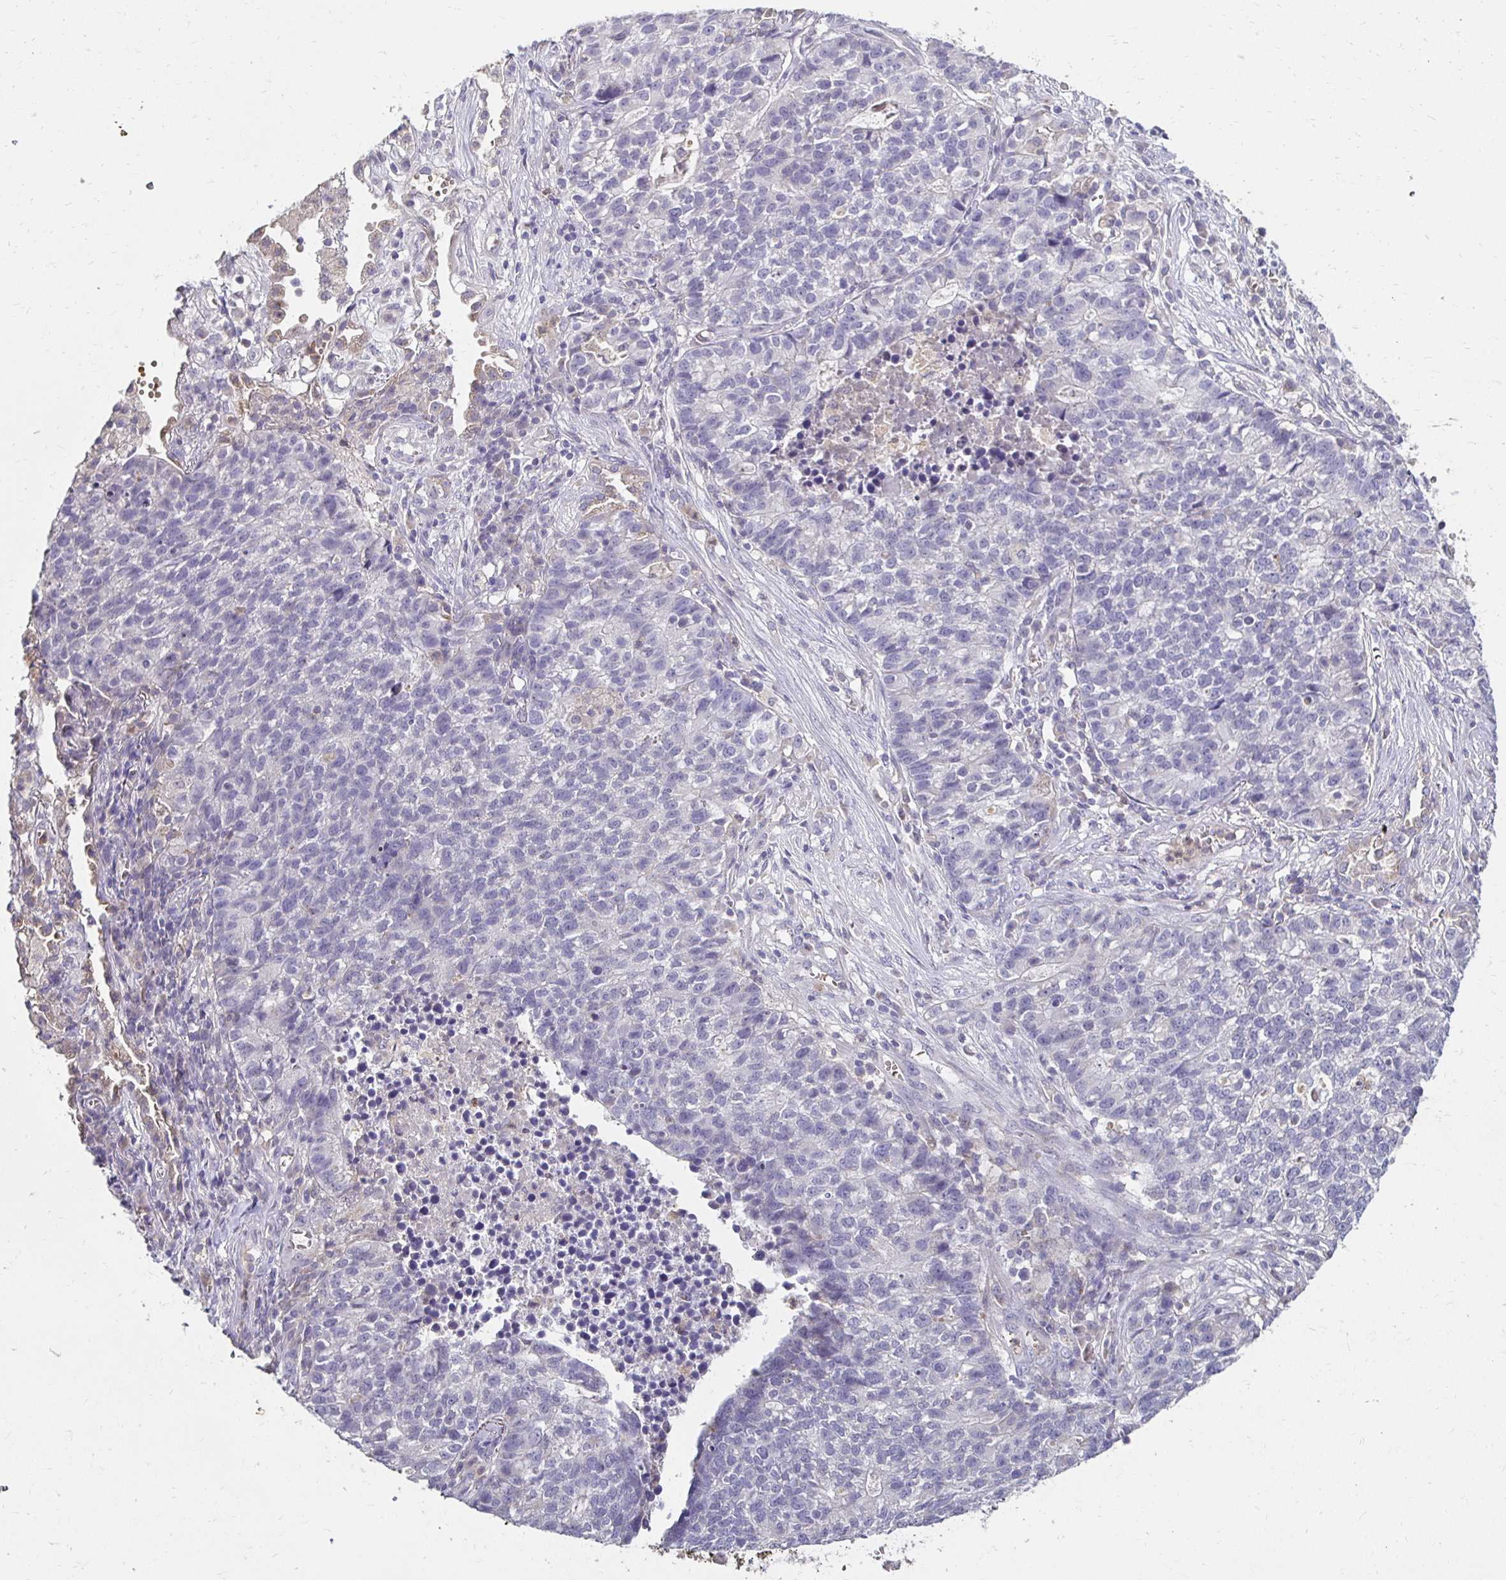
{"staining": {"intensity": "negative", "quantity": "none", "location": "none"}, "tissue": "lung cancer", "cell_type": "Tumor cells", "image_type": "cancer", "snomed": [{"axis": "morphology", "description": "Adenocarcinoma, NOS"}, {"axis": "topography", "description": "Lung"}], "caption": "Image shows no protein positivity in tumor cells of lung cancer (adenocarcinoma) tissue.", "gene": "GK2", "patient": {"sex": "male", "age": 57}}